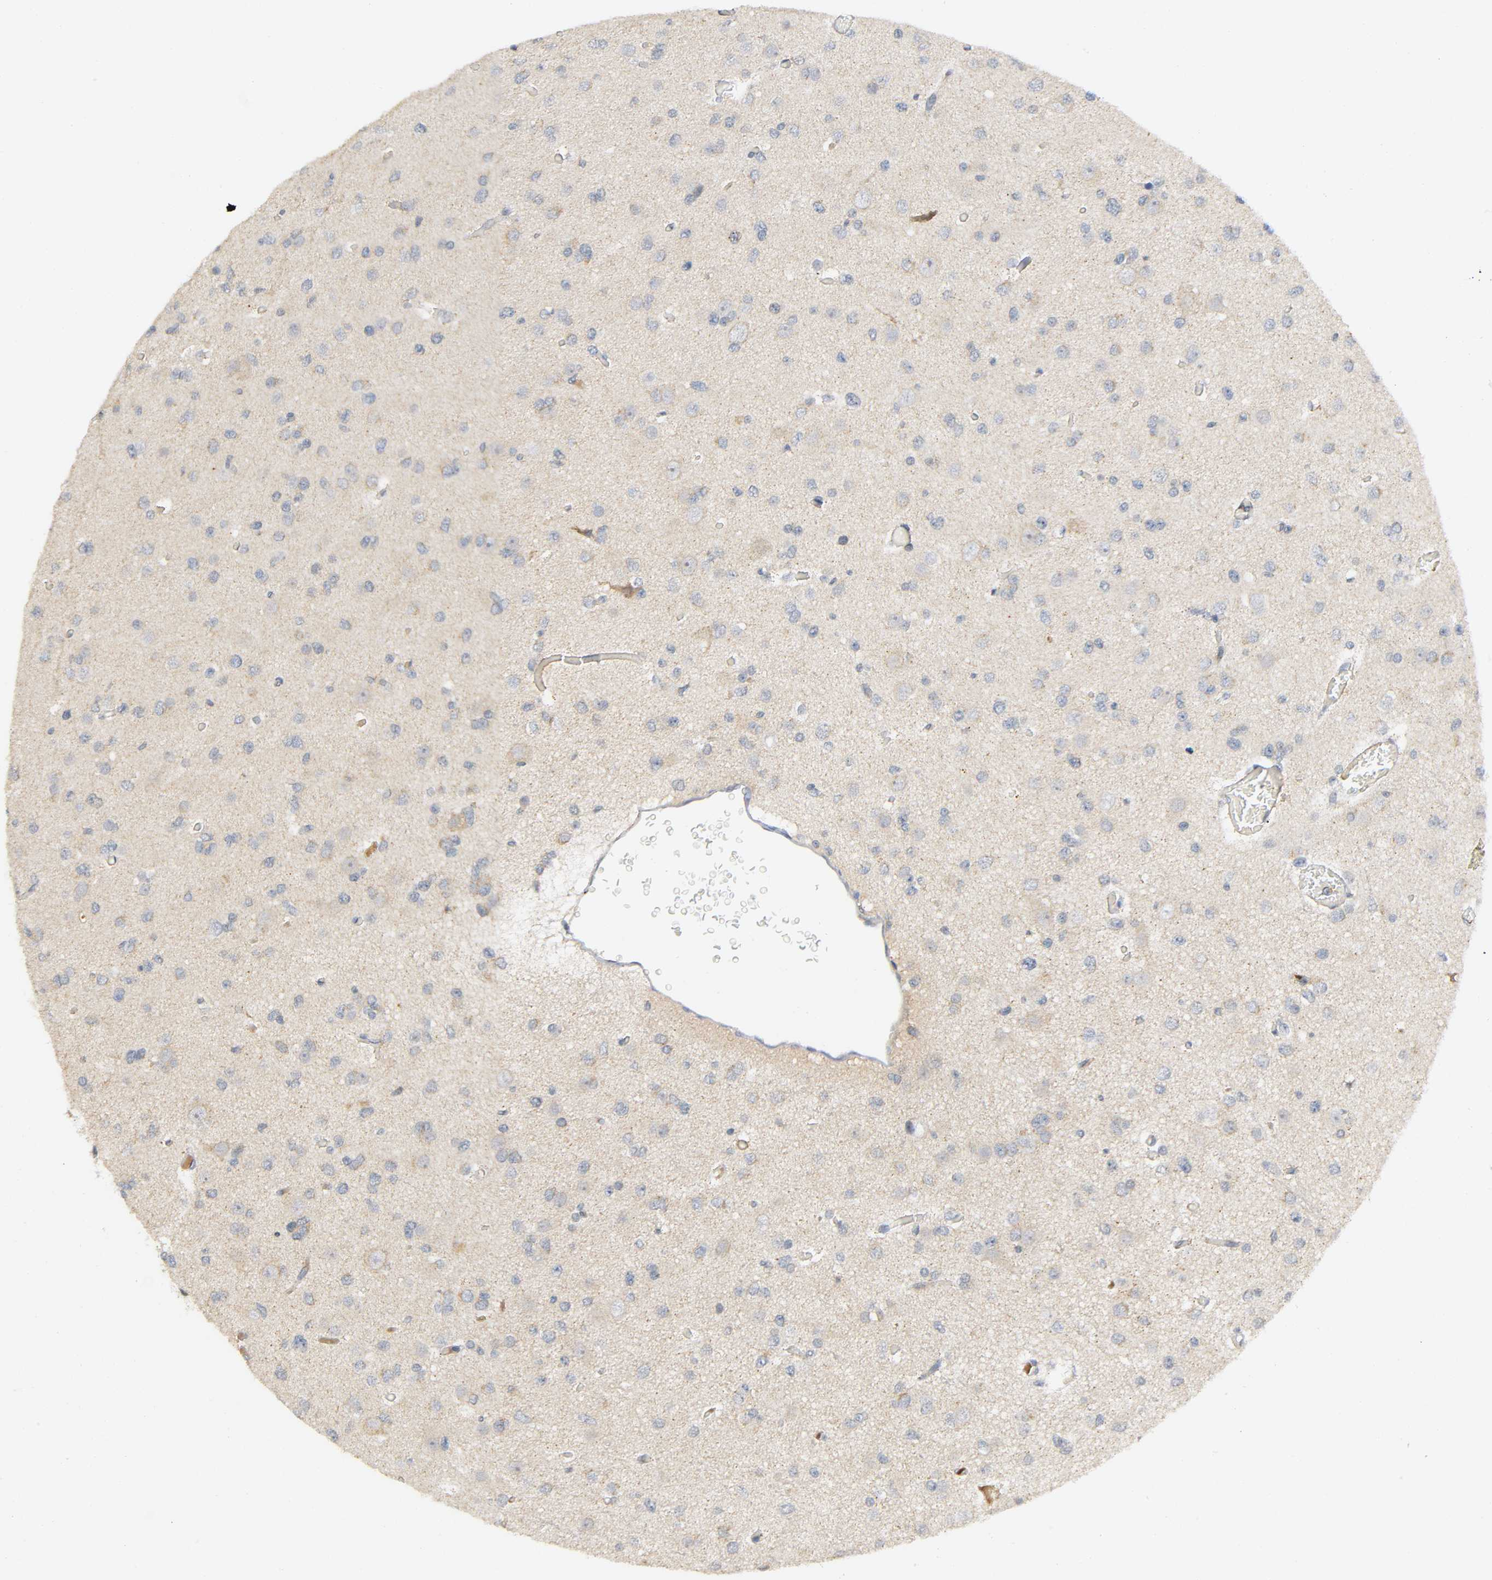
{"staining": {"intensity": "negative", "quantity": "none", "location": "none"}, "tissue": "glioma", "cell_type": "Tumor cells", "image_type": "cancer", "snomed": [{"axis": "morphology", "description": "Glioma, malignant, Low grade"}, {"axis": "topography", "description": "Brain"}], "caption": "Immunohistochemistry (IHC) histopathology image of neoplastic tissue: human malignant low-grade glioma stained with DAB (3,3'-diaminobenzidine) exhibits no significant protein expression in tumor cells. (DAB immunohistochemistry (IHC), high magnification).", "gene": "NRP1", "patient": {"sex": "male", "age": 42}}